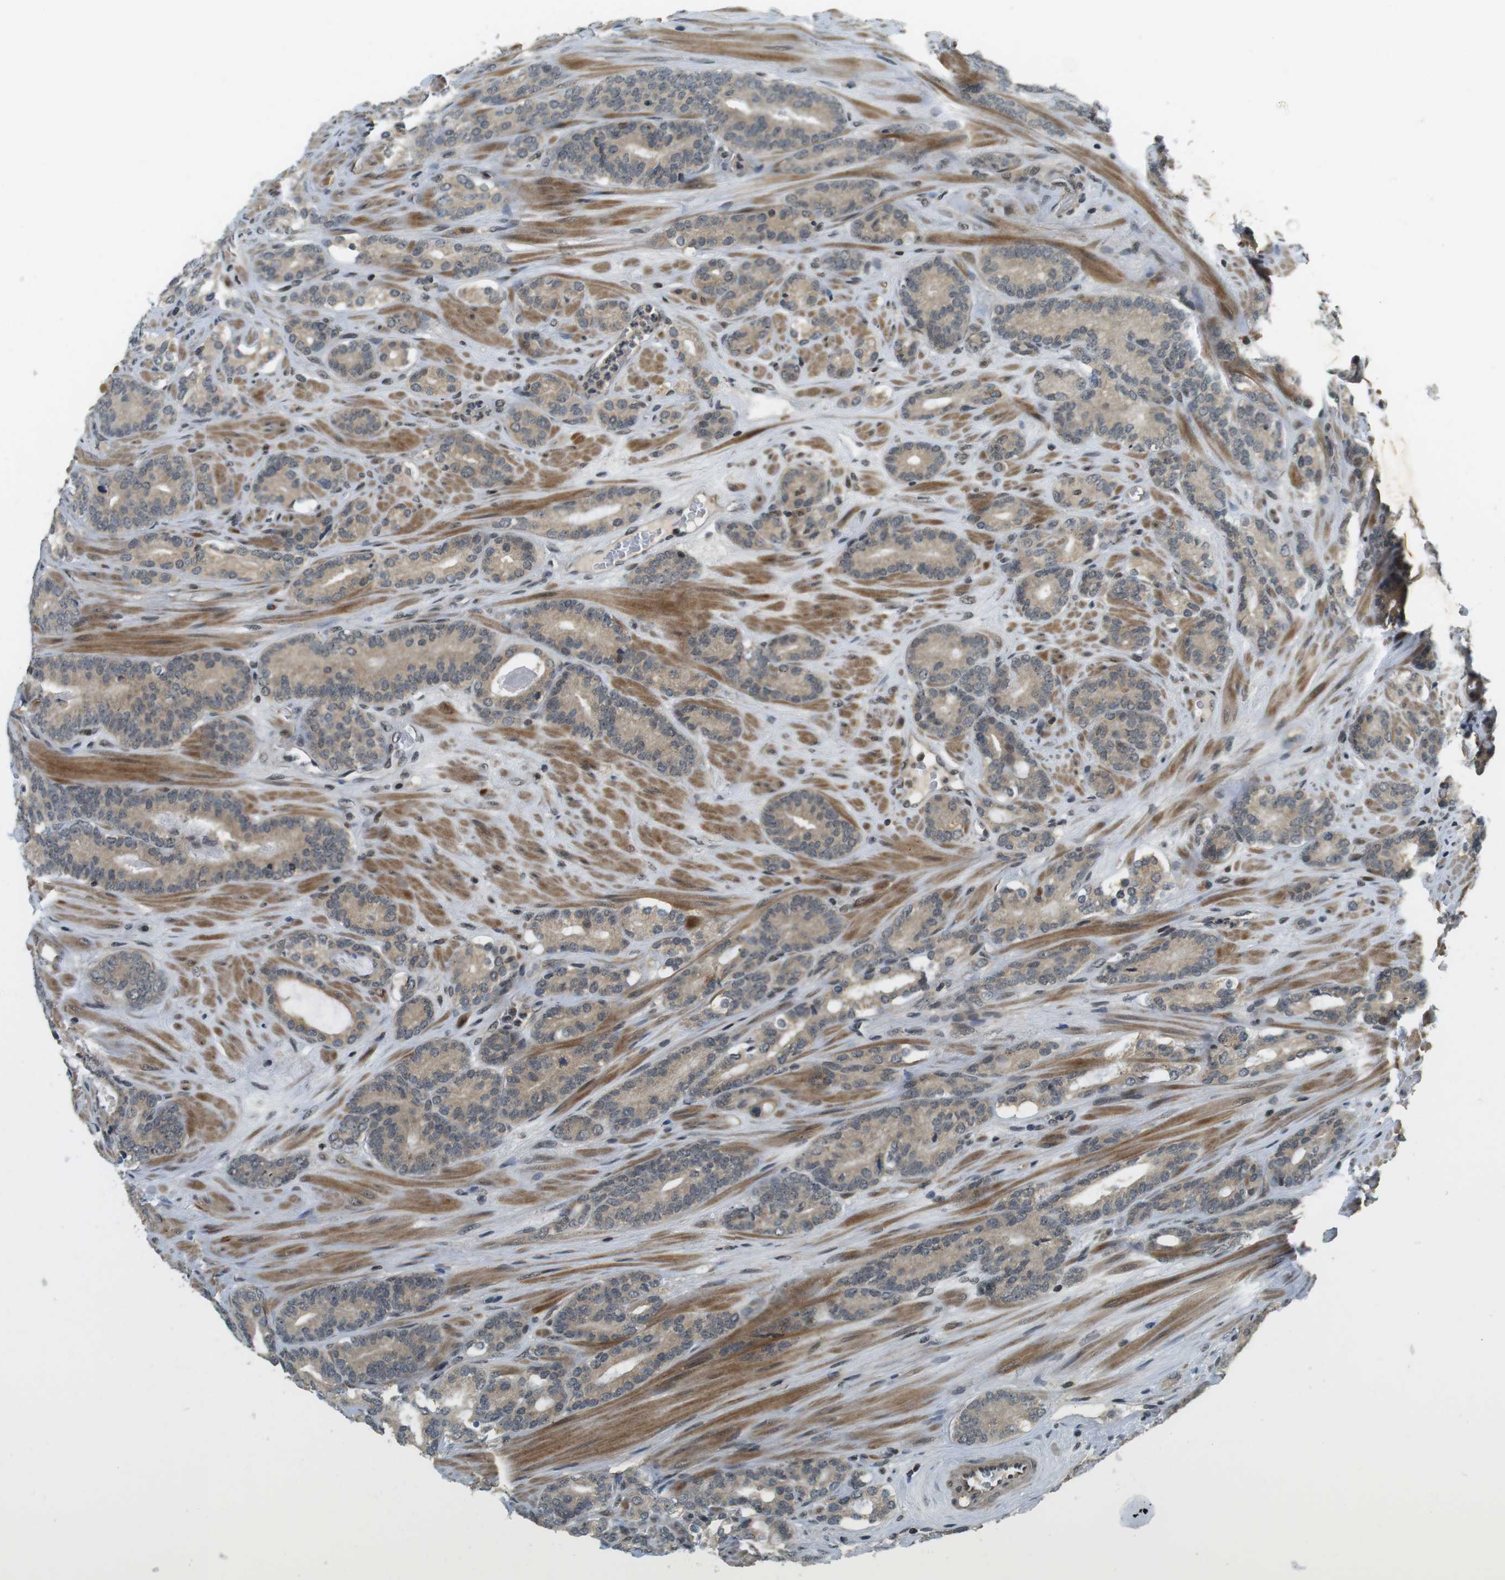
{"staining": {"intensity": "weak", "quantity": ">75%", "location": "cytoplasmic/membranous"}, "tissue": "prostate cancer", "cell_type": "Tumor cells", "image_type": "cancer", "snomed": [{"axis": "morphology", "description": "Adenocarcinoma, Low grade"}, {"axis": "topography", "description": "Prostate"}], "caption": "A brown stain labels weak cytoplasmic/membranous positivity of a protein in human prostate adenocarcinoma (low-grade) tumor cells.", "gene": "BRD4", "patient": {"sex": "male", "age": 63}}